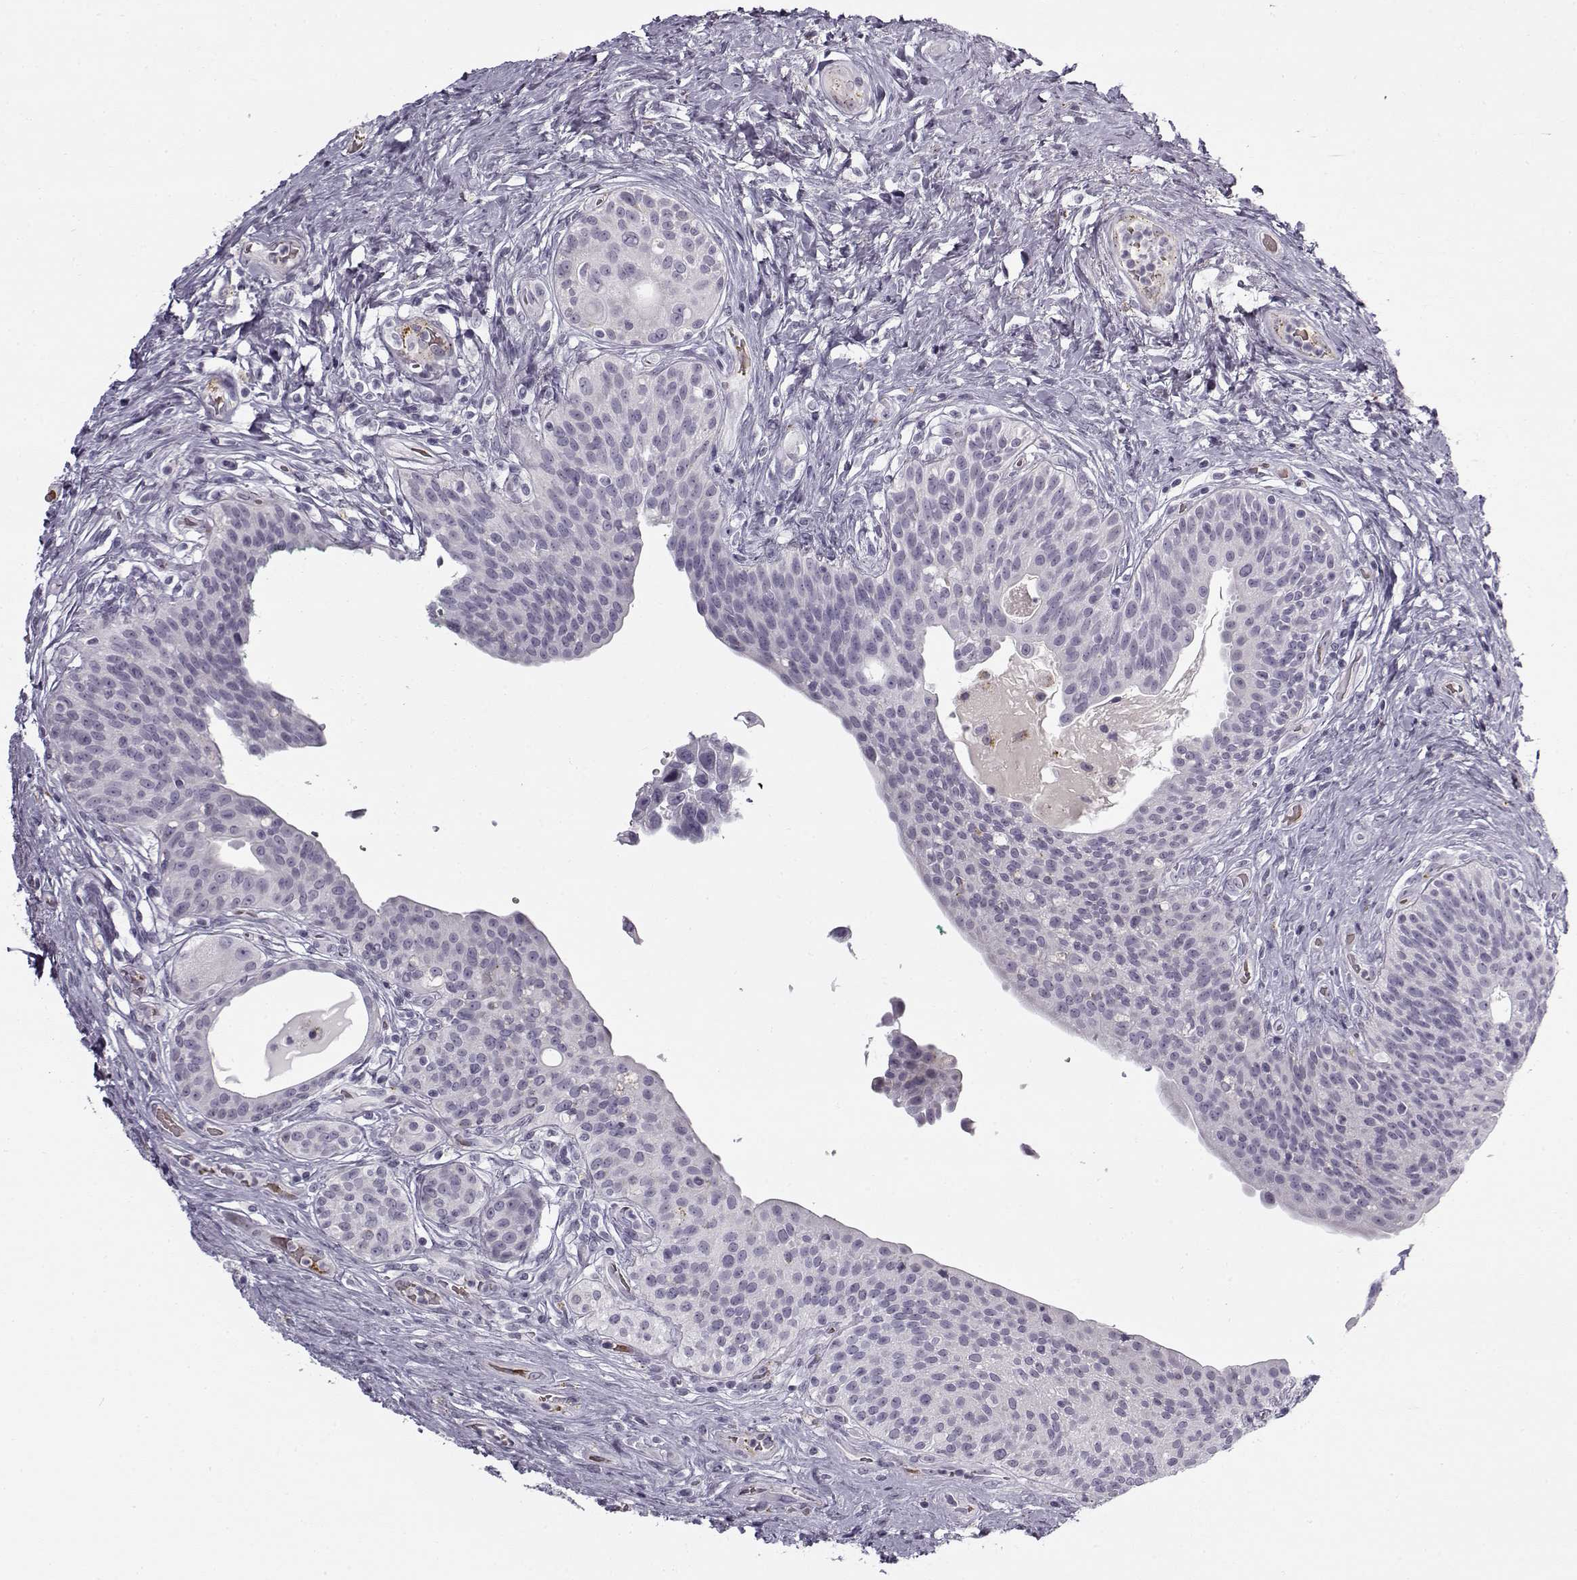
{"staining": {"intensity": "negative", "quantity": "none", "location": "none"}, "tissue": "urothelial cancer", "cell_type": "Tumor cells", "image_type": "cancer", "snomed": [{"axis": "morphology", "description": "Urothelial carcinoma, High grade"}, {"axis": "topography", "description": "Urinary bladder"}], "caption": "This is an immunohistochemistry (IHC) image of human urothelial cancer. There is no staining in tumor cells.", "gene": "SNCA", "patient": {"sex": "male", "age": 79}}